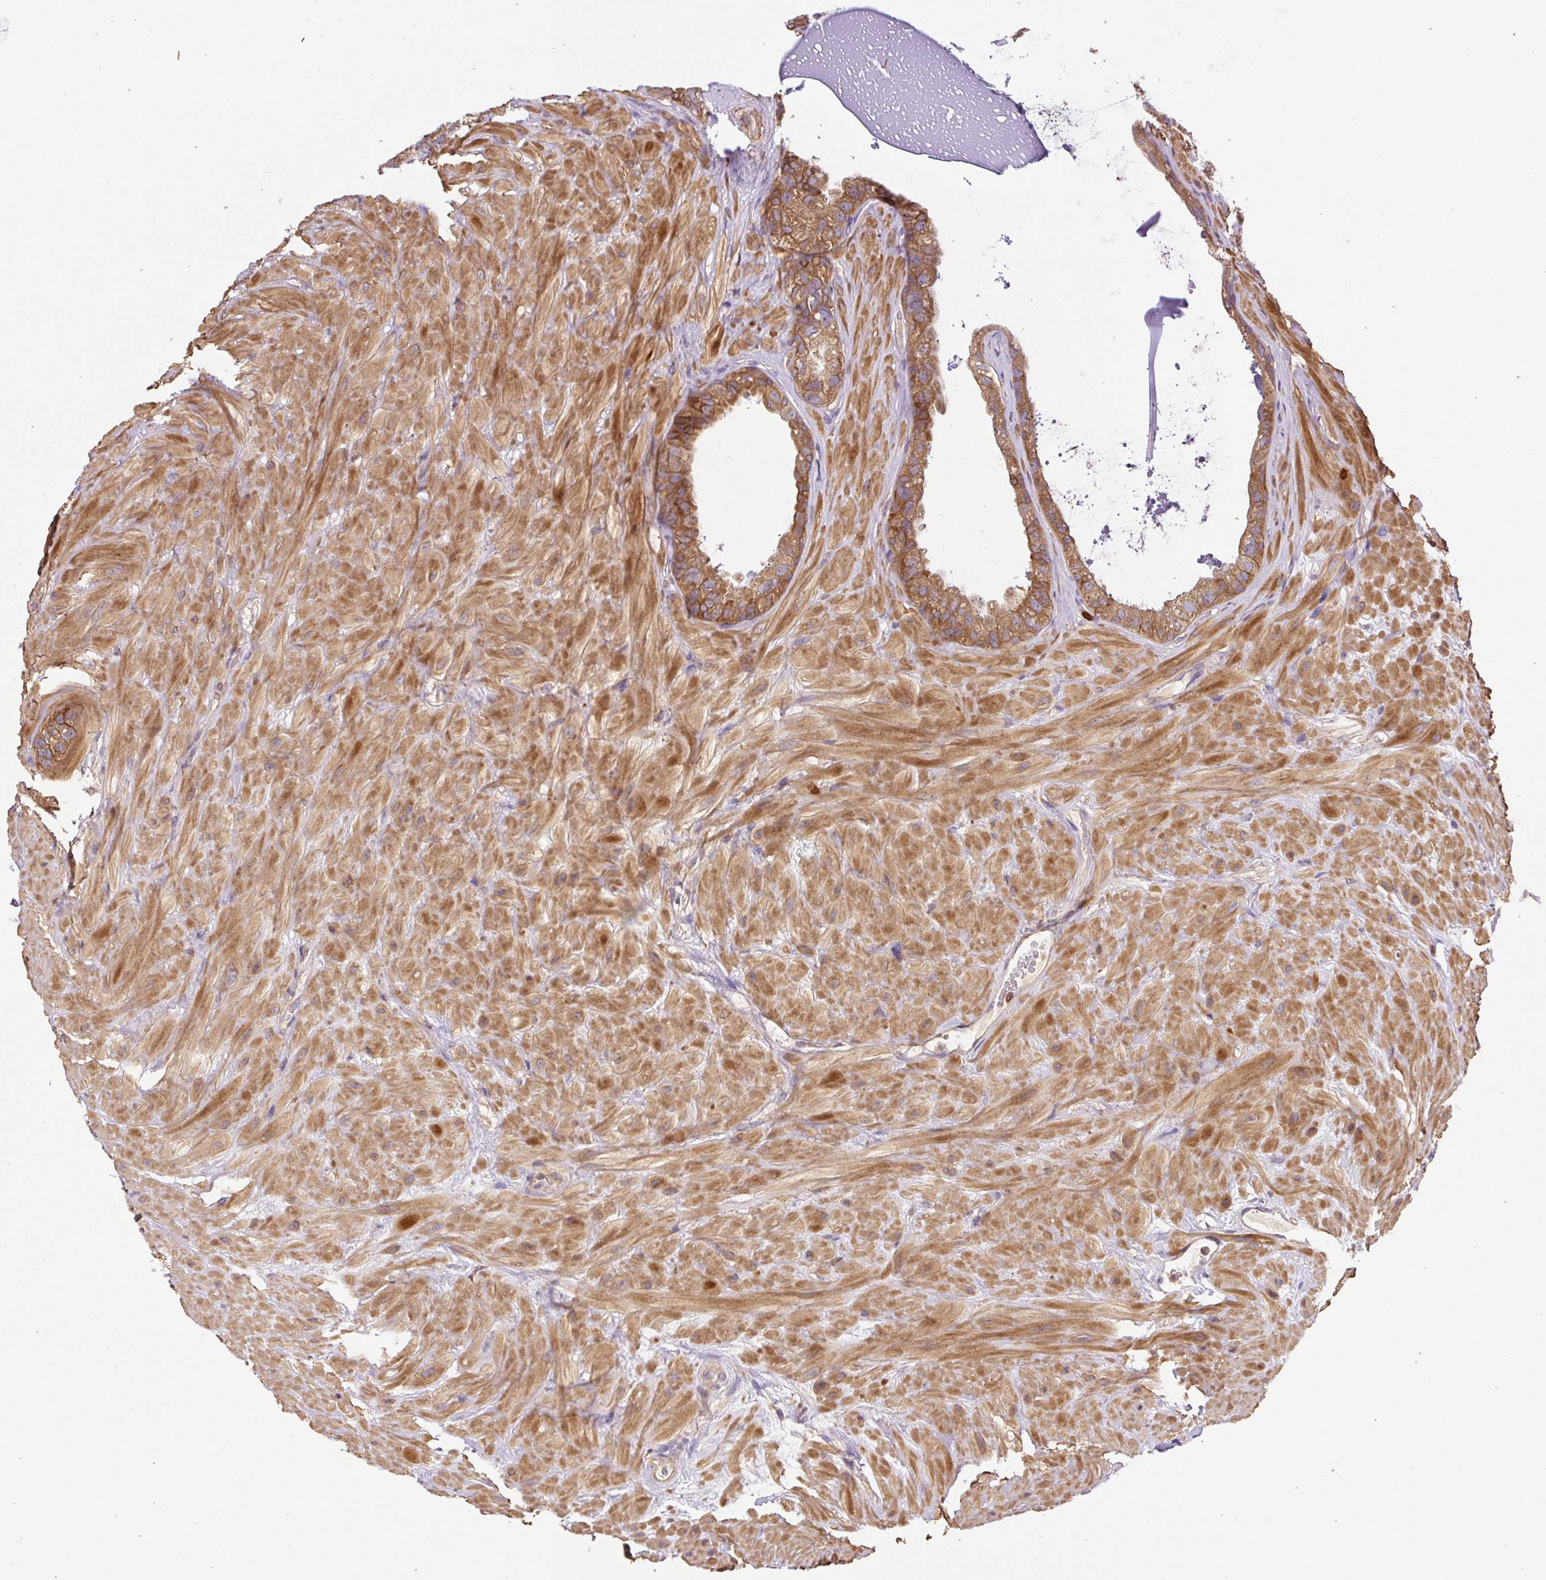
{"staining": {"intensity": "moderate", "quantity": ">75%", "location": "cytoplasmic/membranous"}, "tissue": "seminal vesicle", "cell_type": "Glandular cells", "image_type": "normal", "snomed": [{"axis": "morphology", "description": "Normal tissue, NOS"}, {"axis": "topography", "description": "Seminal veicle"}, {"axis": "topography", "description": "Peripheral nerve tissue"}], "caption": "An IHC micrograph of unremarkable tissue is shown. Protein staining in brown labels moderate cytoplasmic/membranous positivity in seminal vesicle within glandular cells.", "gene": "CCDC28A", "patient": {"sex": "male", "age": 76}}